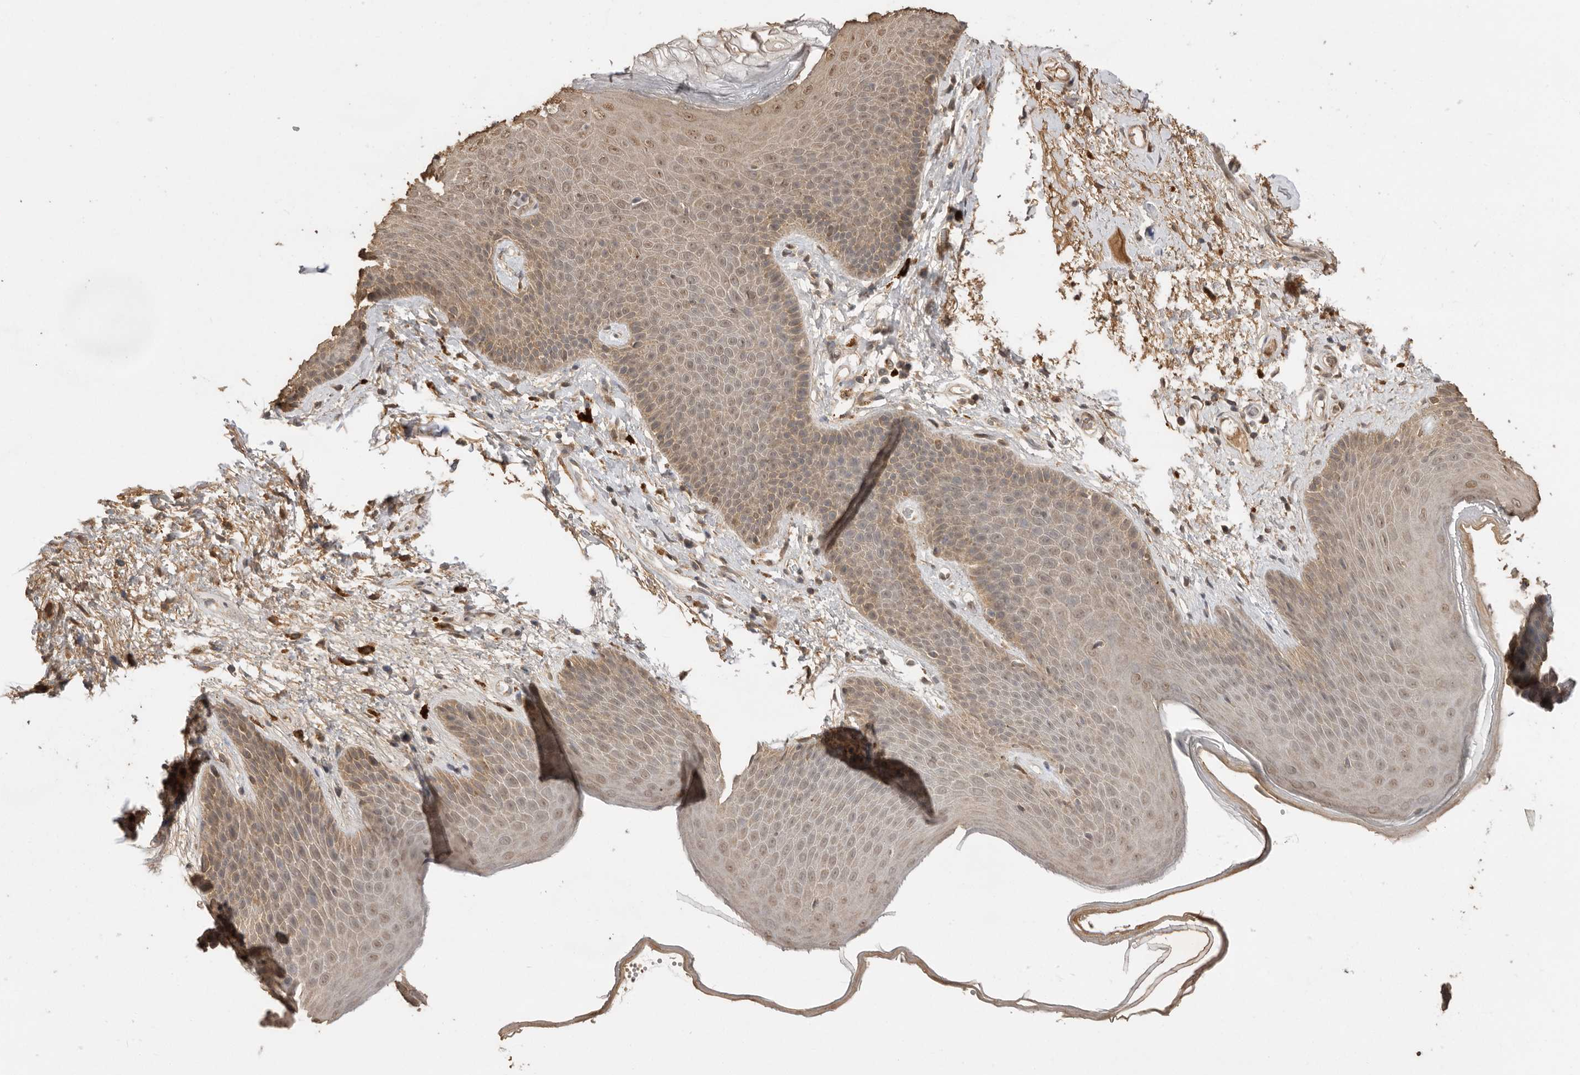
{"staining": {"intensity": "weak", "quantity": "25%-75%", "location": "cytoplasmic/membranous"}, "tissue": "skin", "cell_type": "Epidermal cells", "image_type": "normal", "snomed": [{"axis": "morphology", "description": "Normal tissue, NOS"}, {"axis": "topography", "description": "Anal"}], "caption": "High-magnification brightfield microscopy of unremarkable skin stained with DAB (3,3'-diaminobenzidine) (brown) and counterstained with hematoxylin (blue). epidermal cells exhibit weak cytoplasmic/membranous expression is seen in approximately25%-75% of cells. (Brightfield microscopy of DAB IHC at high magnification).", "gene": "JAG2", "patient": {"sex": "male", "age": 74}}